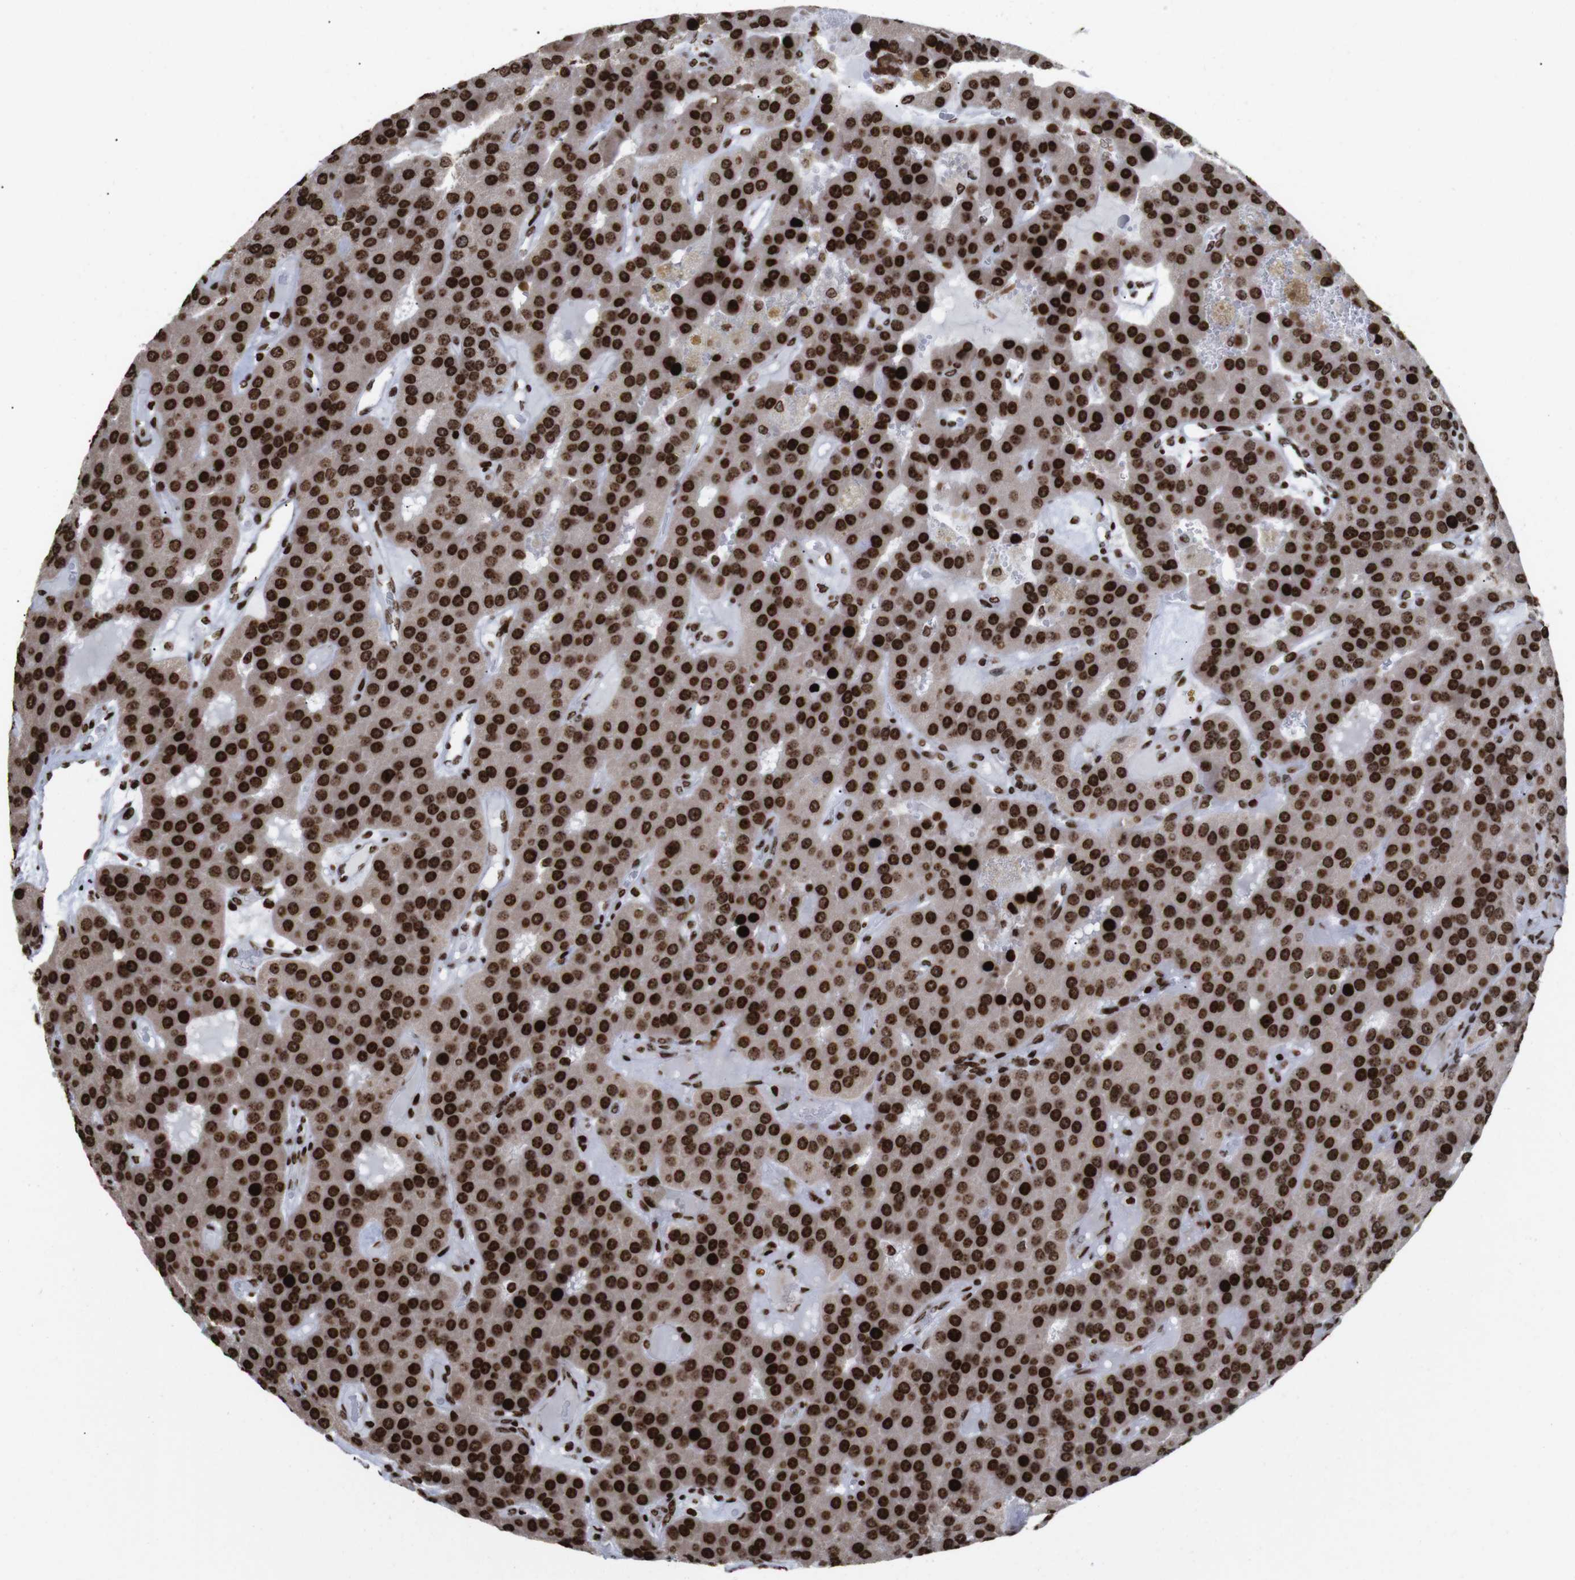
{"staining": {"intensity": "strong", "quantity": ">75%", "location": "cytoplasmic/membranous,nuclear"}, "tissue": "parathyroid gland", "cell_type": "Glandular cells", "image_type": "normal", "snomed": [{"axis": "morphology", "description": "Normal tissue, NOS"}, {"axis": "morphology", "description": "Adenoma, NOS"}, {"axis": "topography", "description": "Parathyroid gland"}], "caption": "Immunohistochemical staining of benign parathyroid gland reveals high levels of strong cytoplasmic/membranous,nuclear expression in about >75% of glandular cells.", "gene": "H1", "patient": {"sex": "female", "age": 86}}